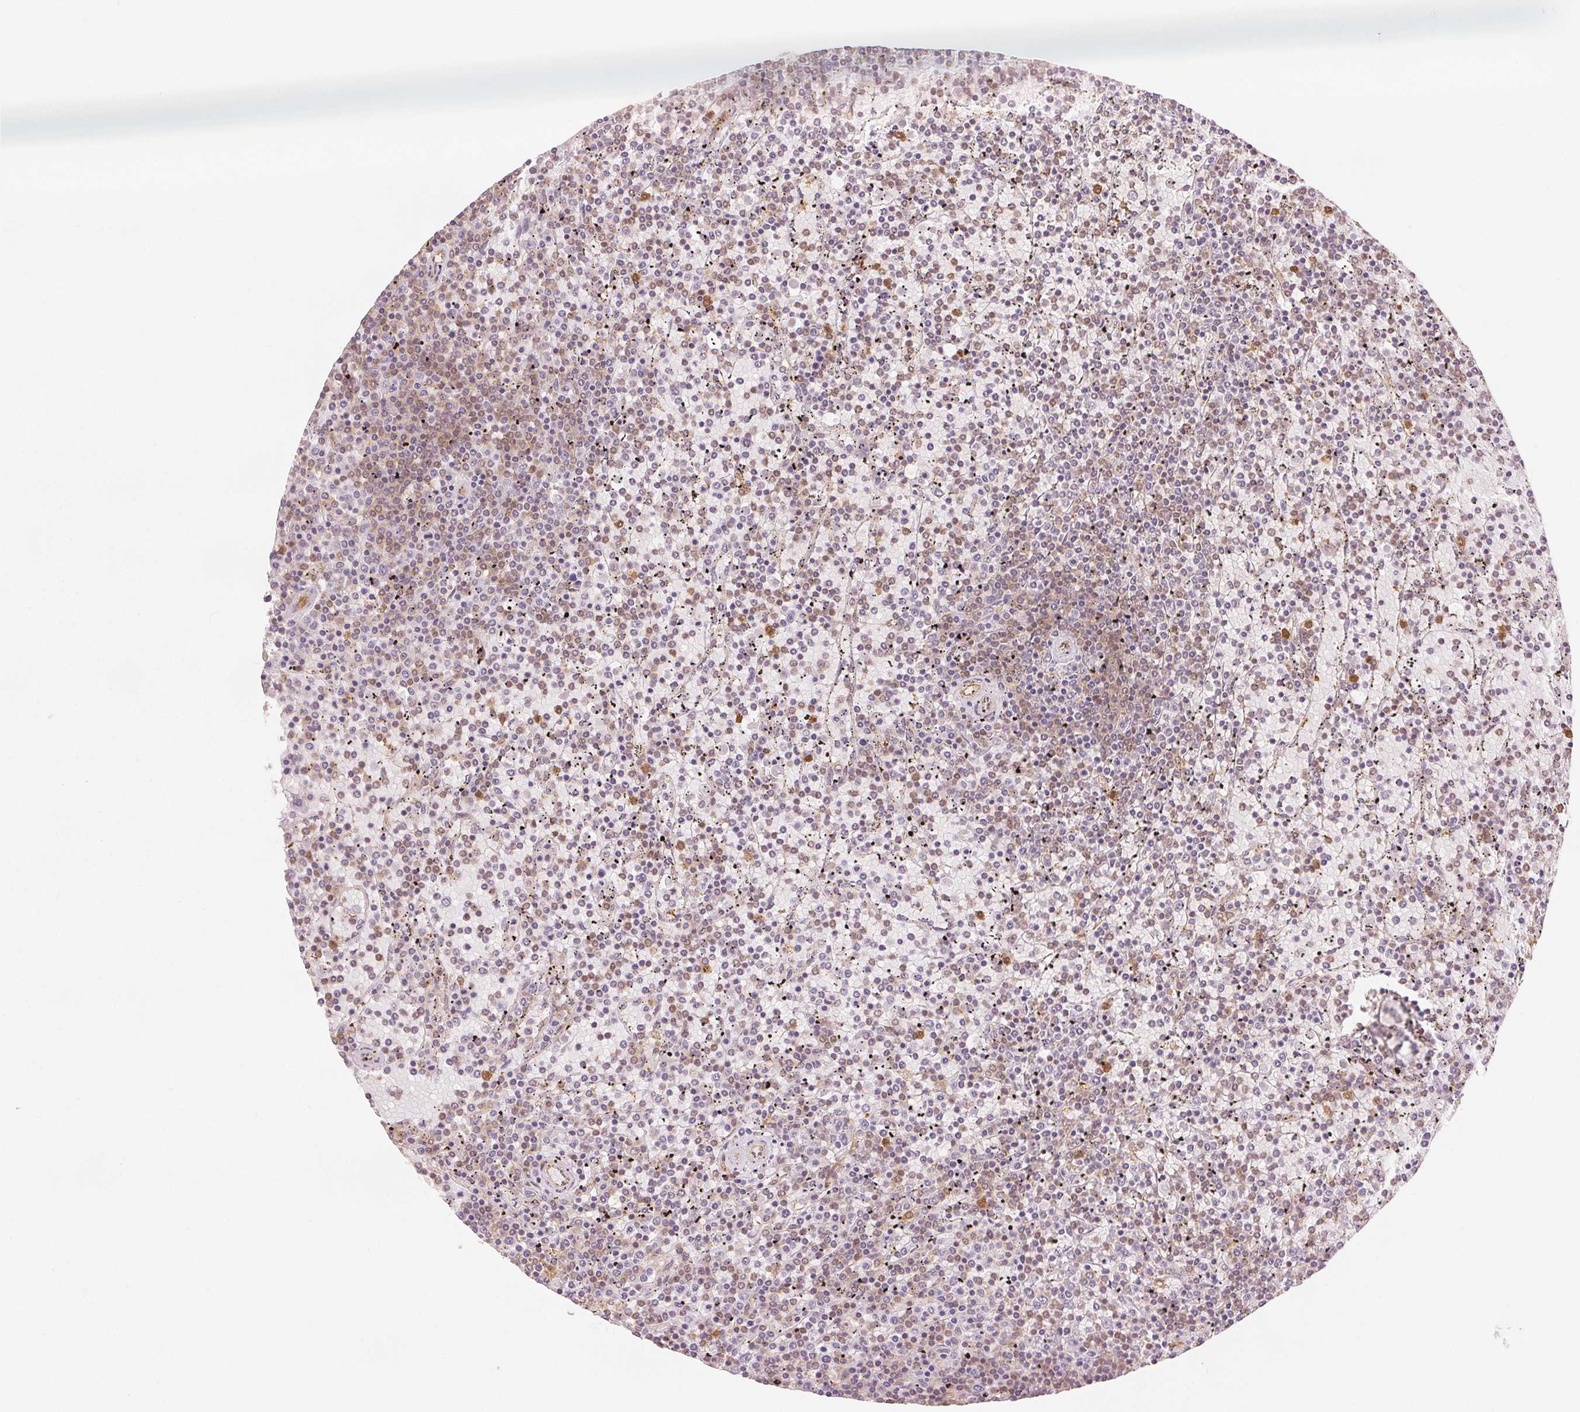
{"staining": {"intensity": "weak", "quantity": "<25%", "location": "cytoplasmic/membranous"}, "tissue": "lymphoma", "cell_type": "Tumor cells", "image_type": "cancer", "snomed": [{"axis": "morphology", "description": "Malignant lymphoma, non-Hodgkin's type, Low grade"}, {"axis": "topography", "description": "Spleen"}], "caption": "This image is of low-grade malignant lymphoma, non-Hodgkin's type stained with IHC to label a protein in brown with the nuclei are counter-stained blue. There is no staining in tumor cells. (IHC, brightfield microscopy, high magnification).", "gene": "DIAPH2", "patient": {"sex": "female", "age": 77}}